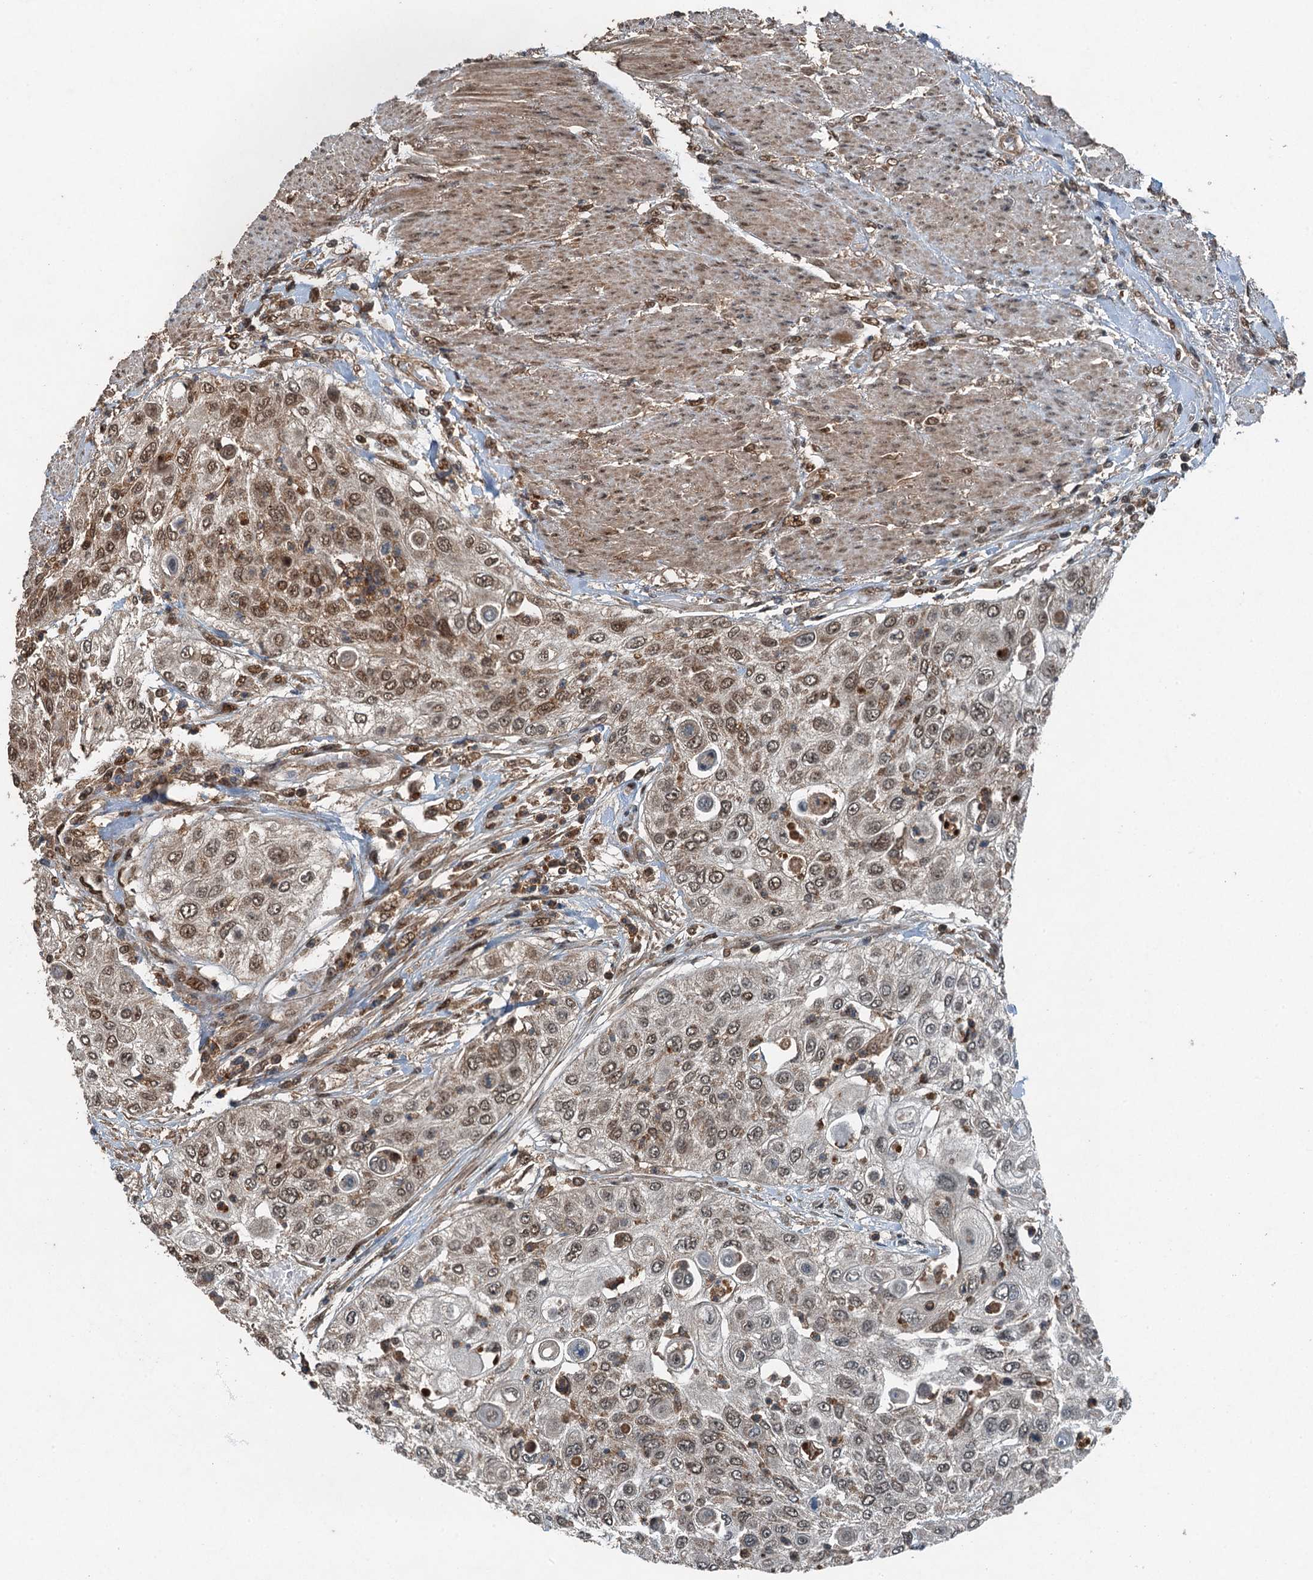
{"staining": {"intensity": "moderate", "quantity": "25%-75%", "location": "nuclear"}, "tissue": "urothelial cancer", "cell_type": "Tumor cells", "image_type": "cancer", "snomed": [{"axis": "morphology", "description": "Urothelial carcinoma, High grade"}, {"axis": "topography", "description": "Urinary bladder"}], "caption": "Immunohistochemical staining of urothelial cancer reveals moderate nuclear protein positivity in approximately 25%-75% of tumor cells.", "gene": "UBXN6", "patient": {"sex": "female", "age": 79}}